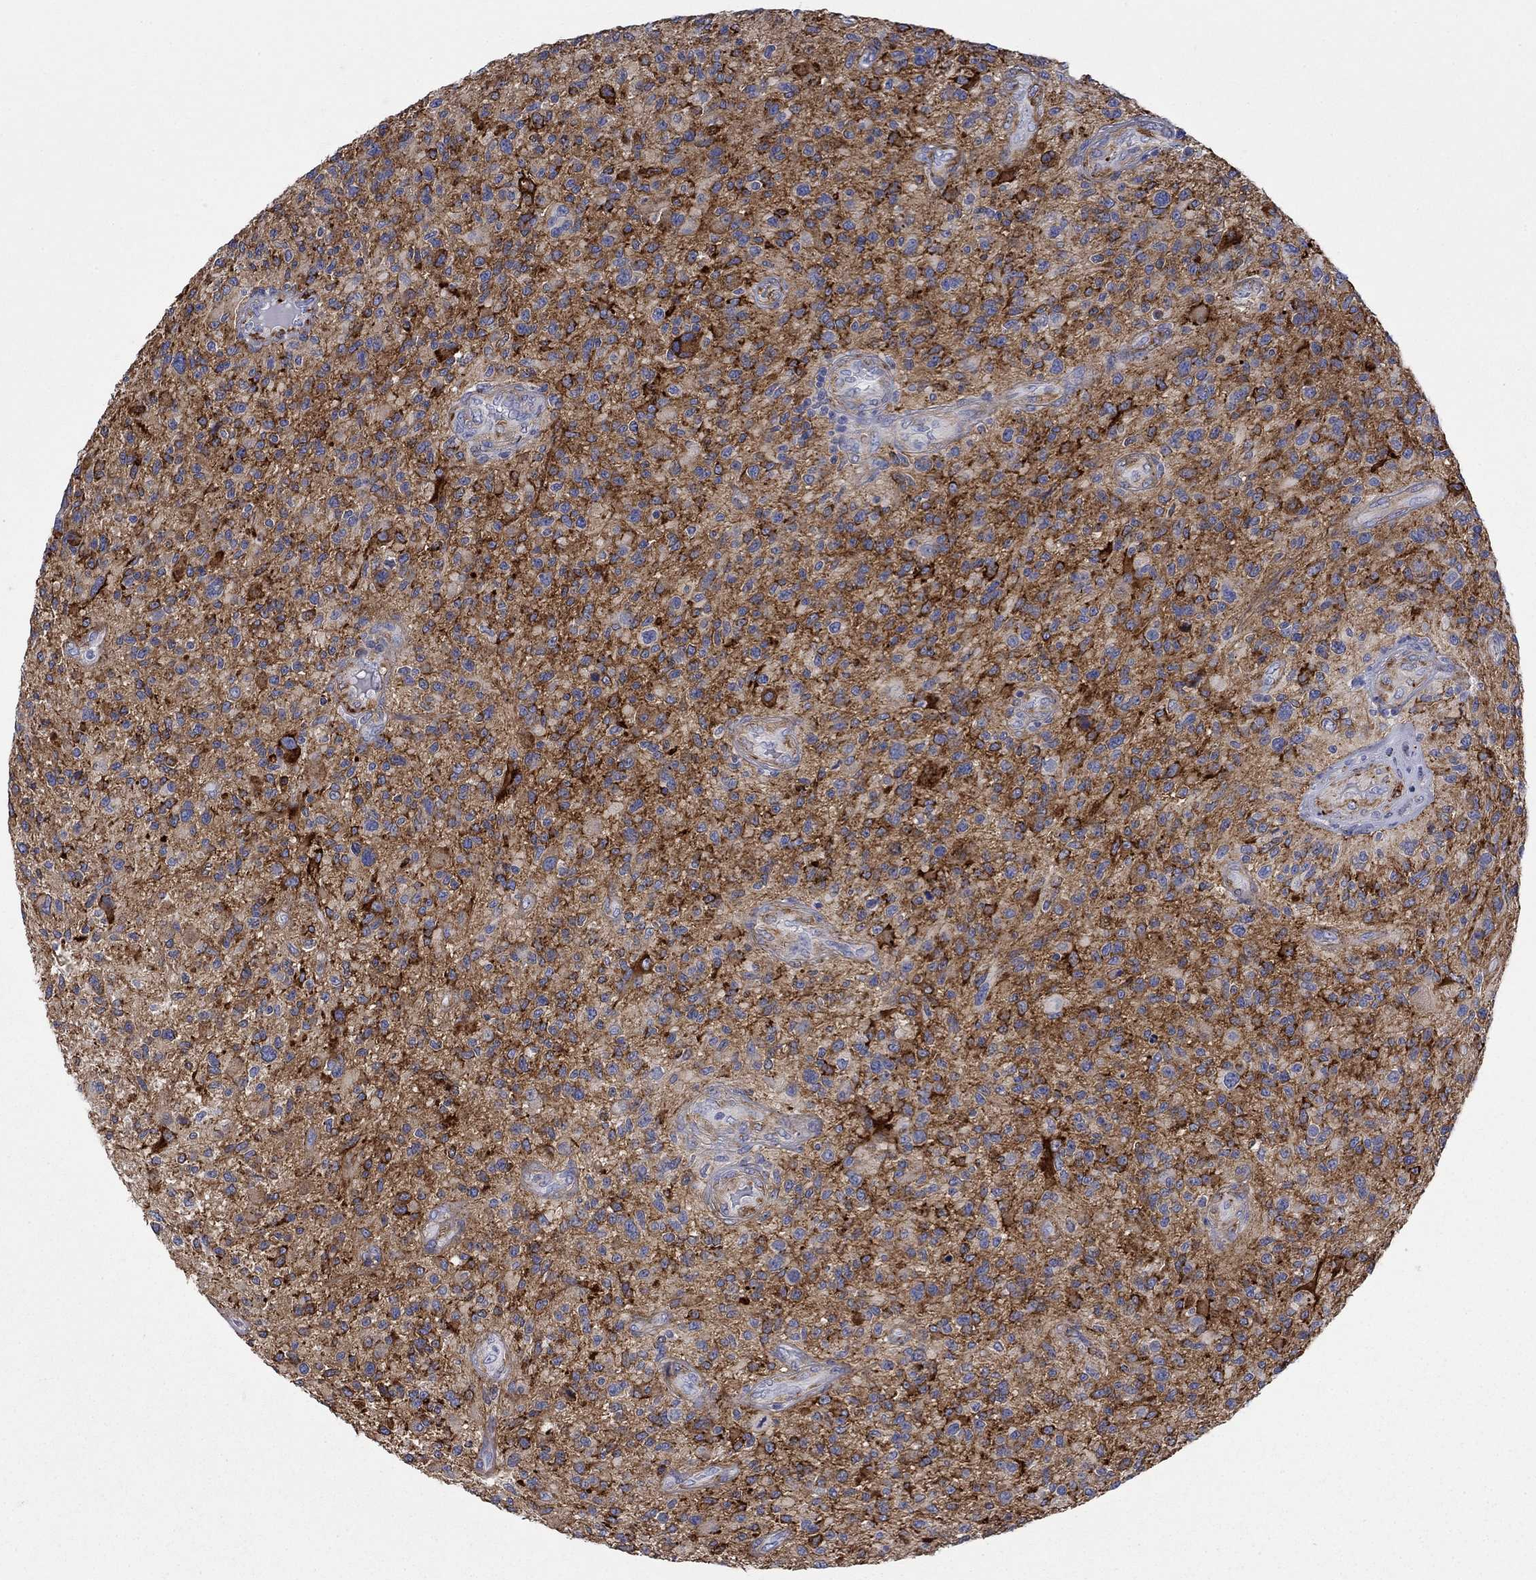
{"staining": {"intensity": "strong", "quantity": "<25%", "location": "nuclear"}, "tissue": "glioma", "cell_type": "Tumor cells", "image_type": "cancer", "snomed": [{"axis": "morphology", "description": "Glioma, malignant, High grade"}, {"axis": "topography", "description": "Brain"}], "caption": "Strong nuclear expression for a protein is identified in approximately <25% of tumor cells of malignant glioma (high-grade) using IHC.", "gene": "PTPRZ1", "patient": {"sex": "male", "age": 47}}